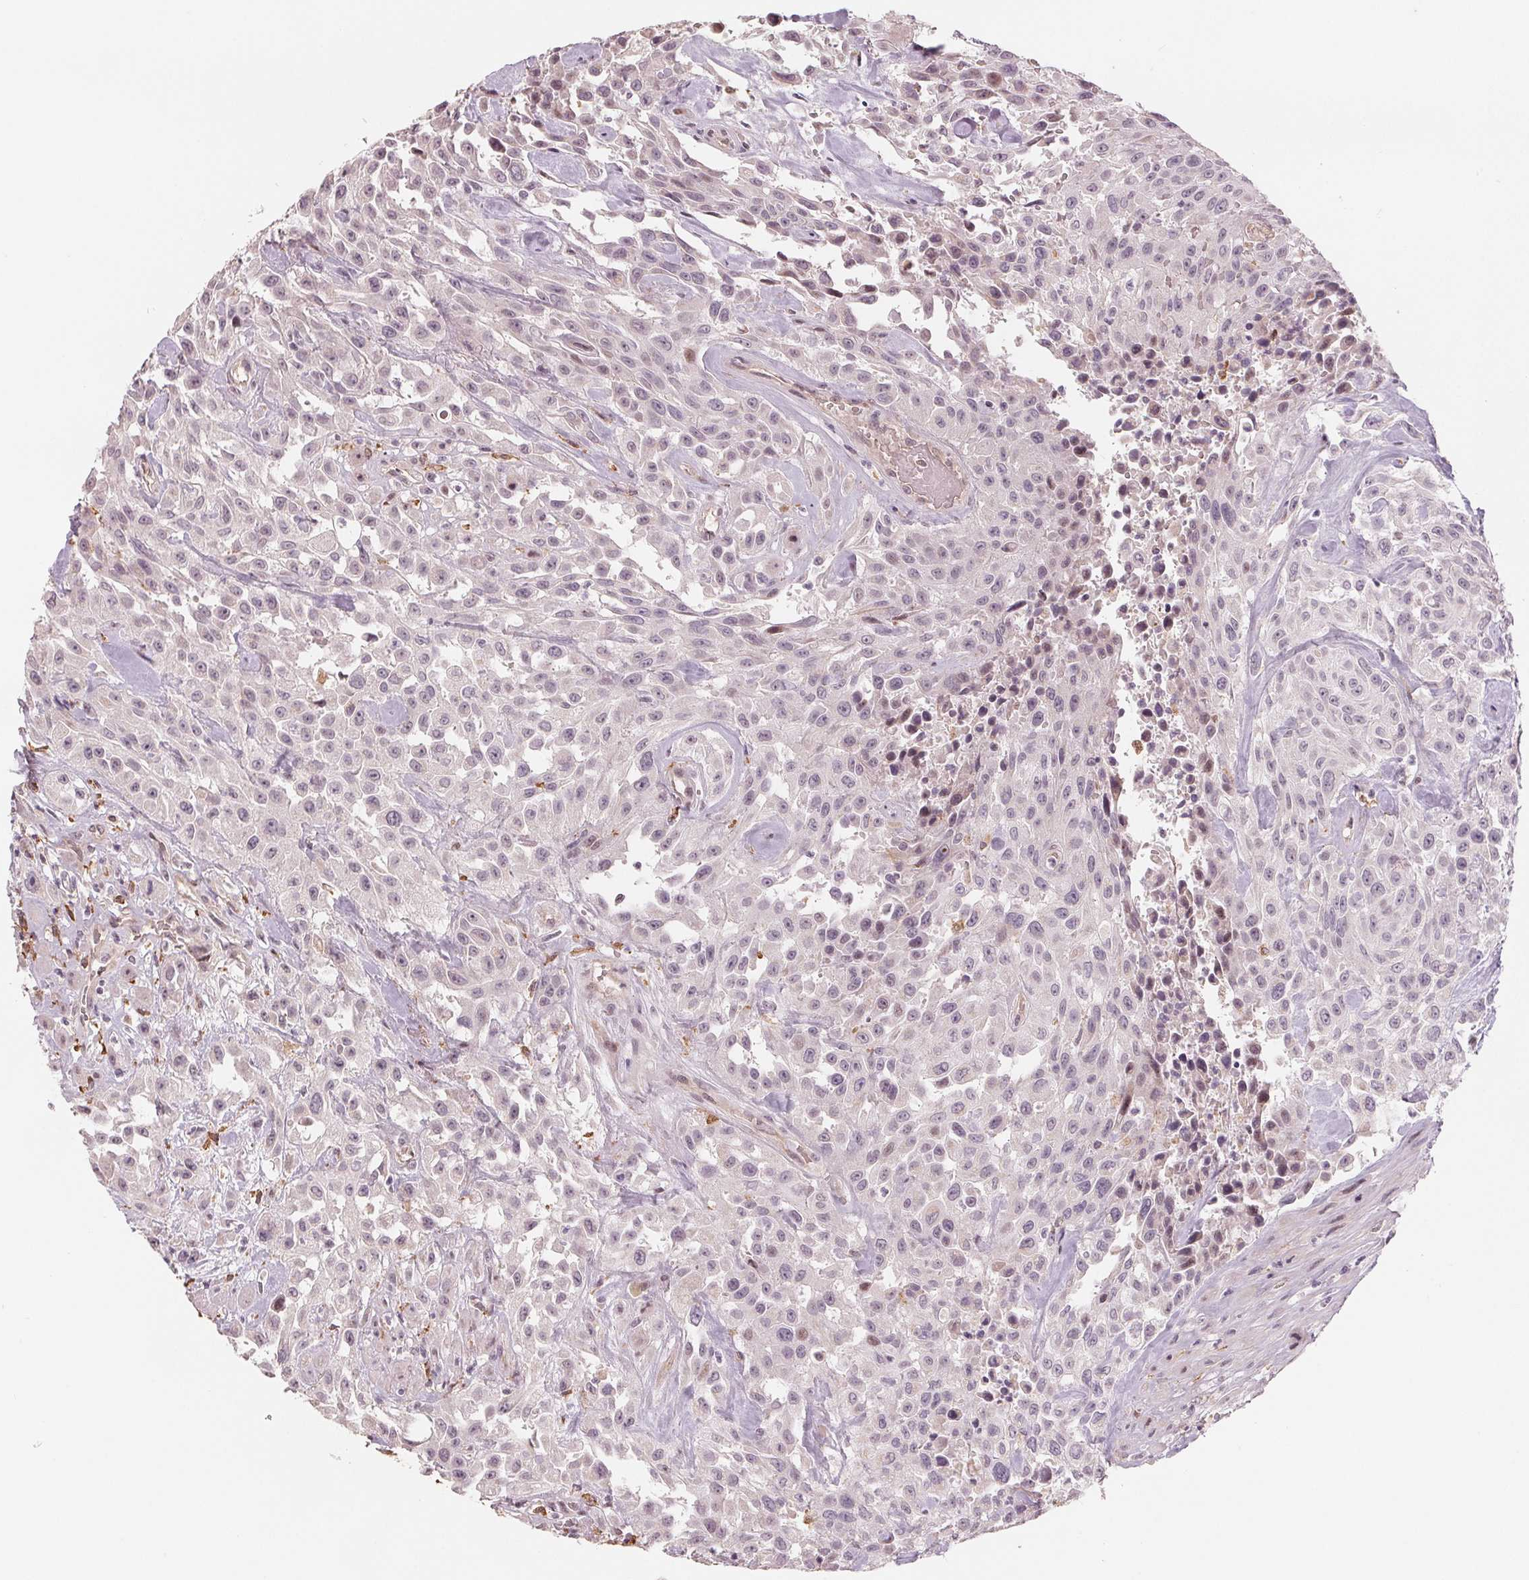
{"staining": {"intensity": "negative", "quantity": "none", "location": "none"}, "tissue": "urothelial cancer", "cell_type": "Tumor cells", "image_type": "cancer", "snomed": [{"axis": "morphology", "description": "Urothelial carcinoma, High grade"}, {"axis": "topography", "description": "Urinary bladder"}], "caption": "High magnification brightfield microscopy of urothelial carcinoma (high-grade) stained with DAB (3,3'-diaminobenzidine) (brown) and counterstained with hematoxylin (blue): tumor cells show no significant expression.", "gene": "IL9R", "patient": {"sex": "male", "age": 79}}